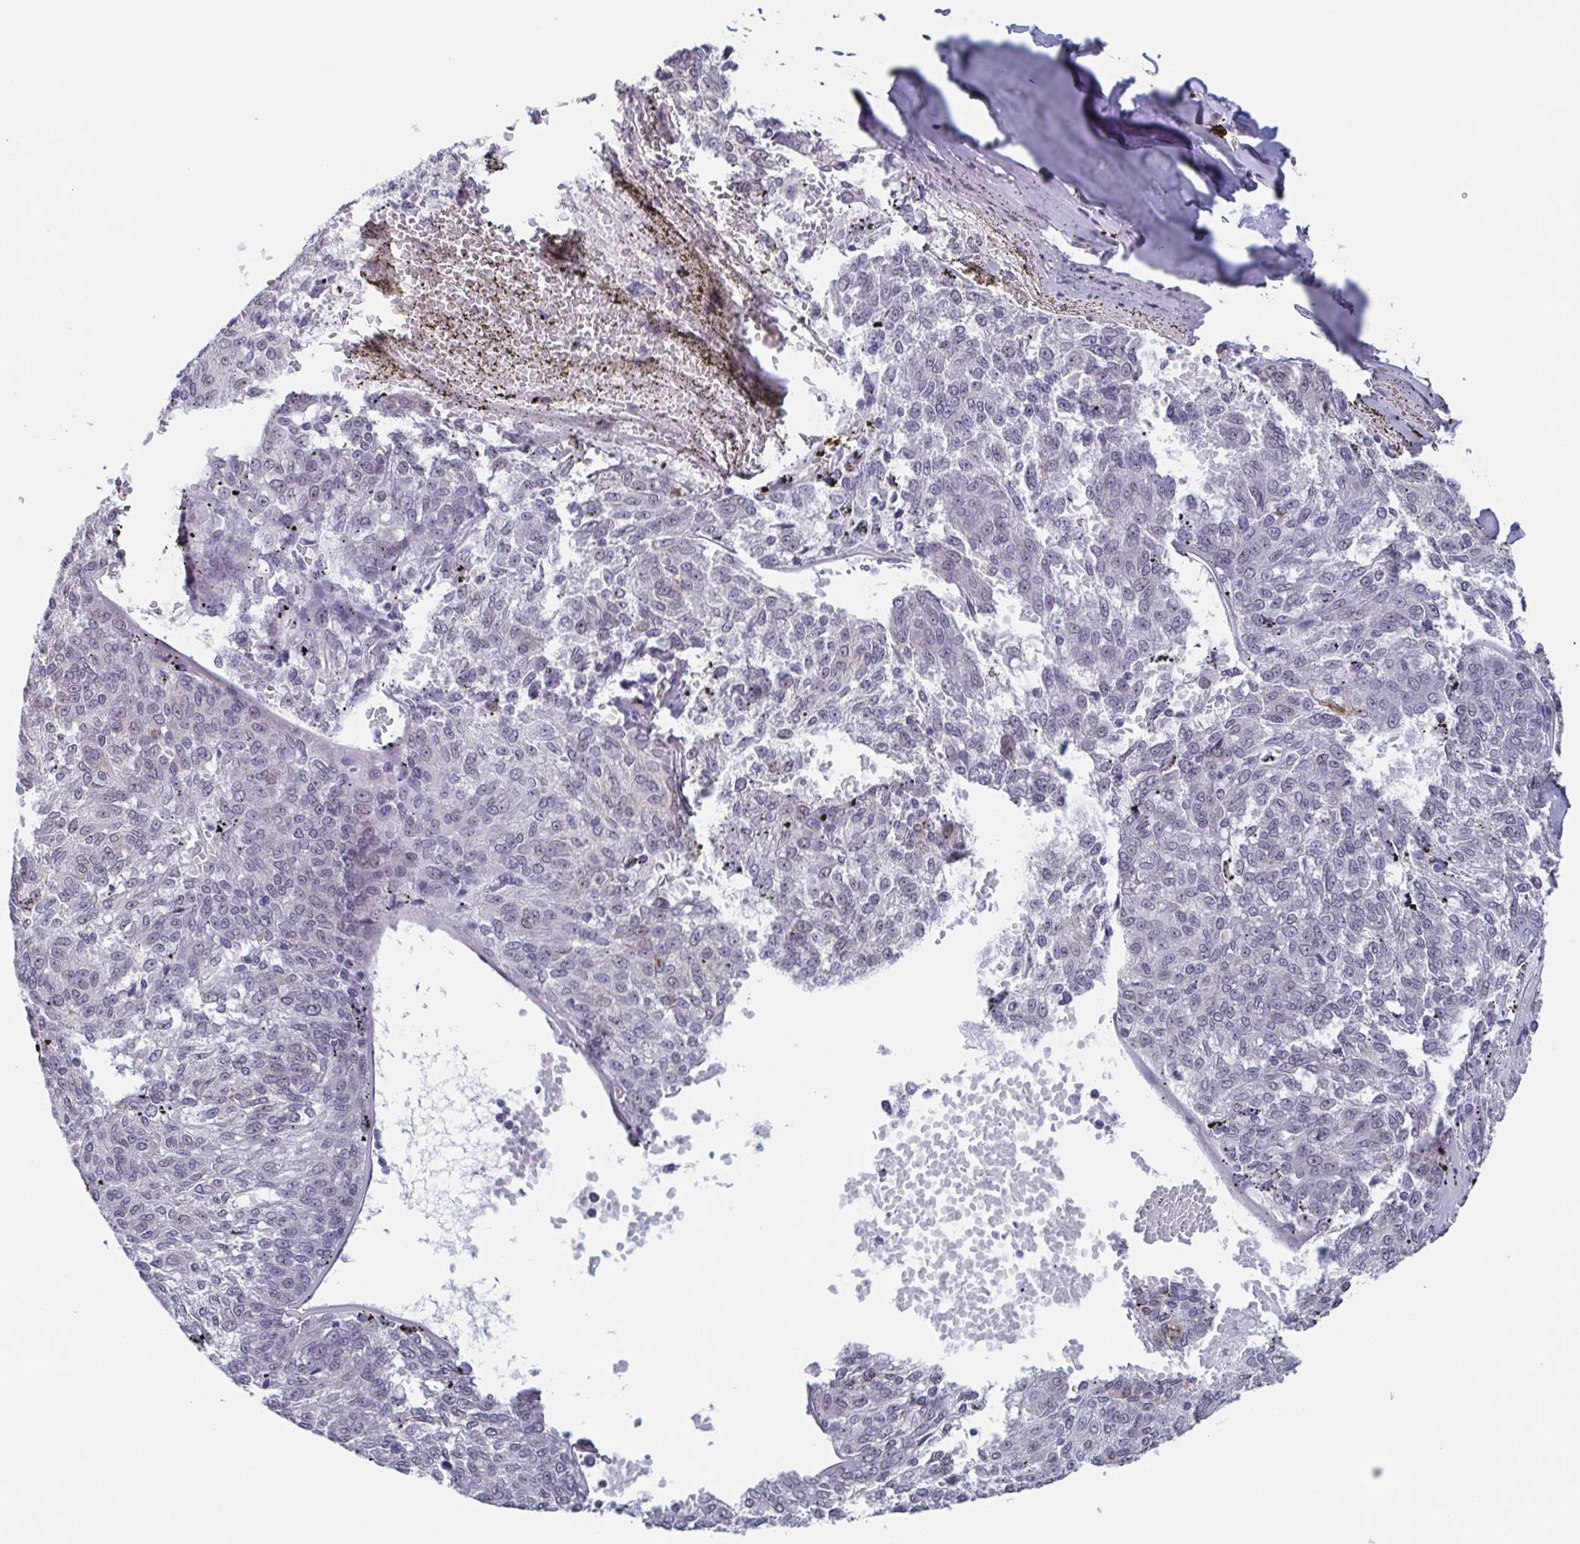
{"staining": {"intensity": "negative", "quantity": "none", "location": "none"}, "tissue": "melanoma", "cell_type": "Tumor cells", "image_type": "cancer", "snomed": [{"axis": "morphology", "description": "Malignant melanoma, NOS"}, {"axis": "topography", "description": "Skin"}], "caption": "DAB (3,3'-diaminobenzidine) immunohistochemical staining of melanoma exhibits no significant positivity in tumor cells.", "gene": "TMEM92", "patient": {"sex": "female", "age": 72}}